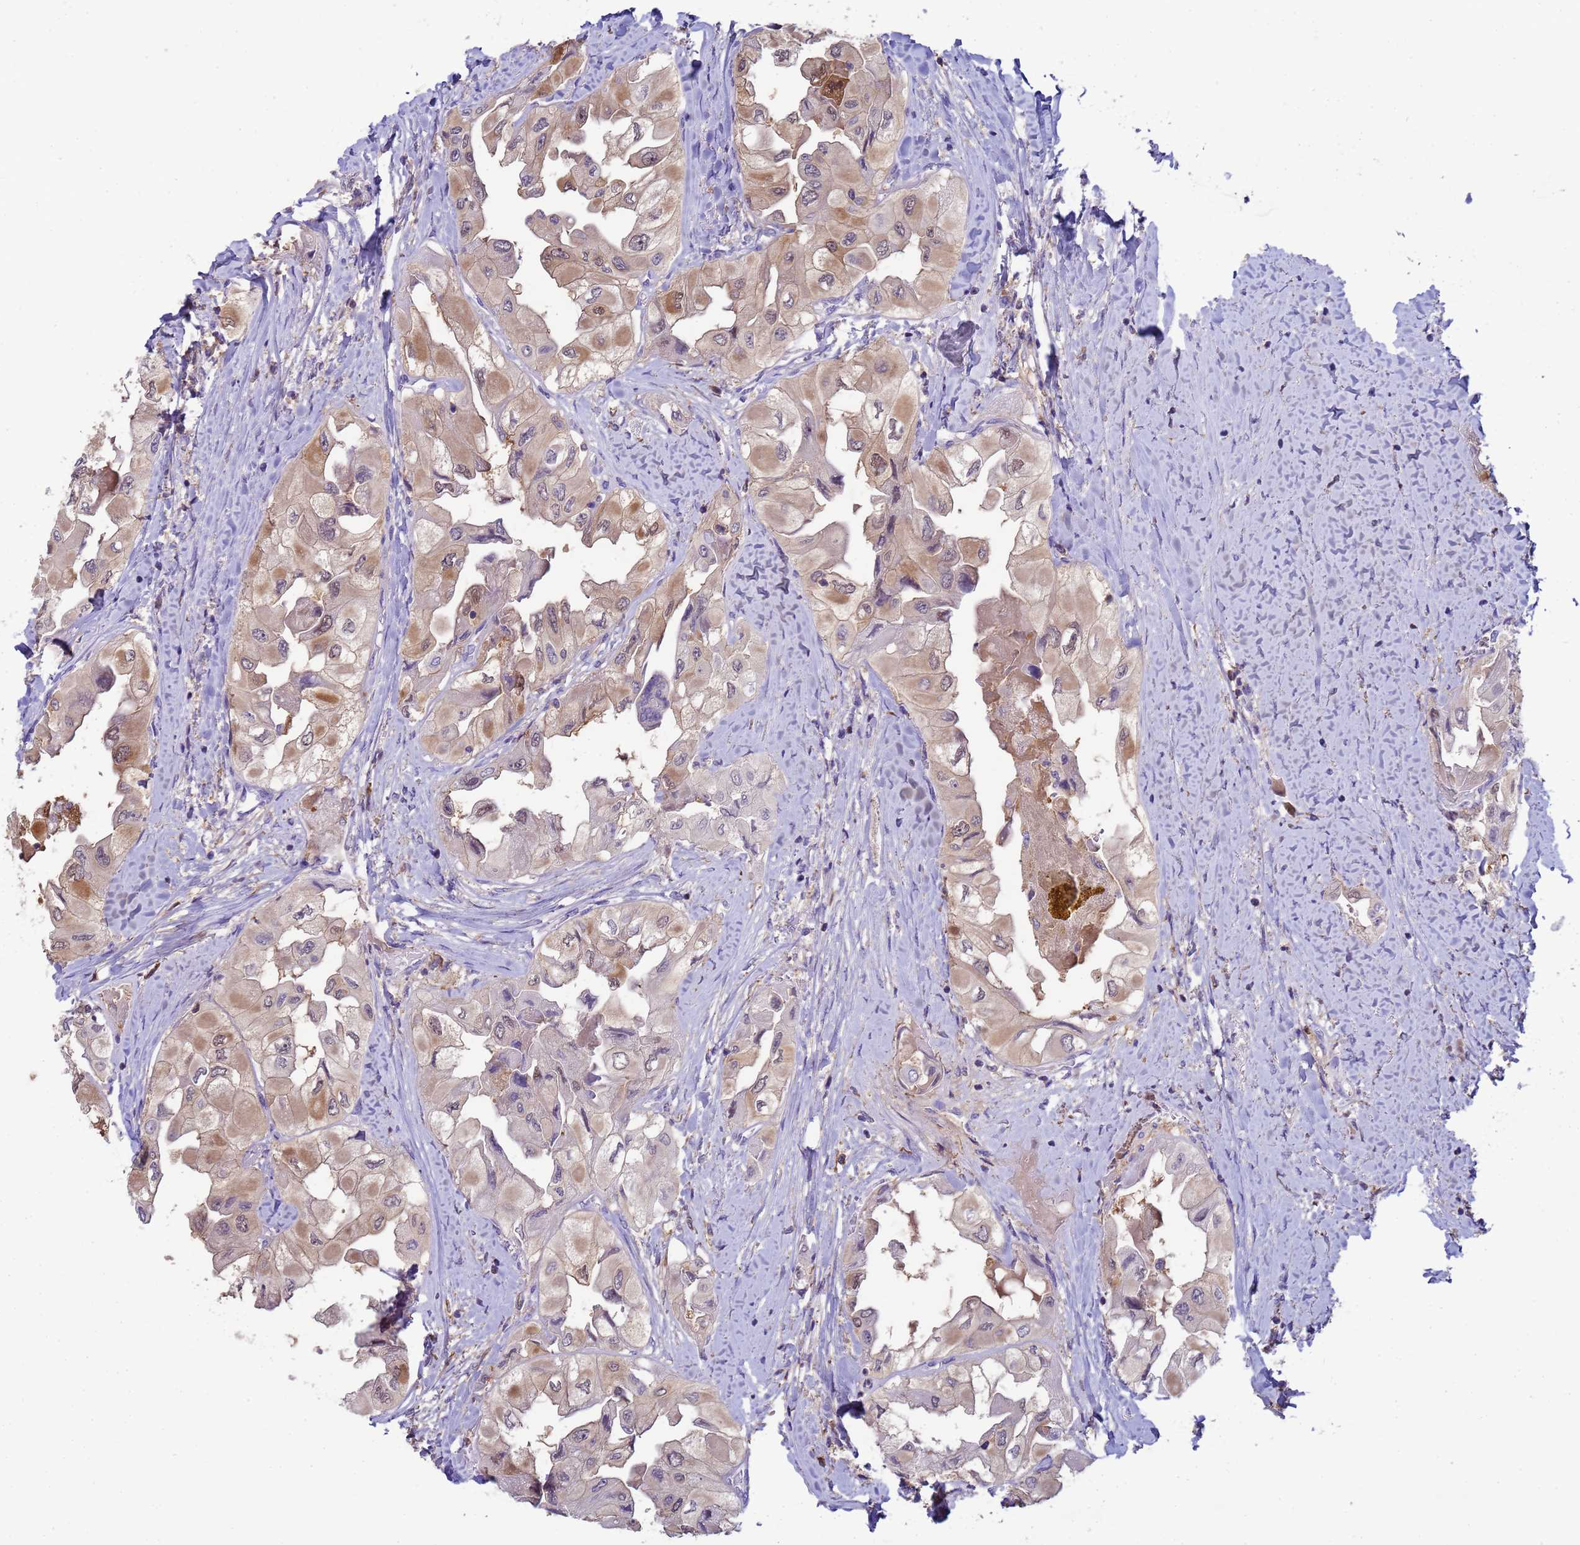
{"staining": {"intensity": "moderate", "quantity": "25%-75%", "location": "cytoplasmic/membranous,nuclear"}, "tissue": "thyroid cancer", "cell_type": "Tumor cells", "image_type": "cancer", "snomed": [{"axis": "morphology", "description": "Normal tissue, NOS"}, {"axis": "morphology", "description": "Papillary adenocarcinoma, NOS"}, {"axis": "topography", "description": "Thyroid gland"}], "caption": "Human papillary adenocarcinoma (thyroid) stained with a protein marker exhibits moderate staining in tumor cells.", "gene": "KLHL13", "patient": {"sex": "female", "age": 59}}